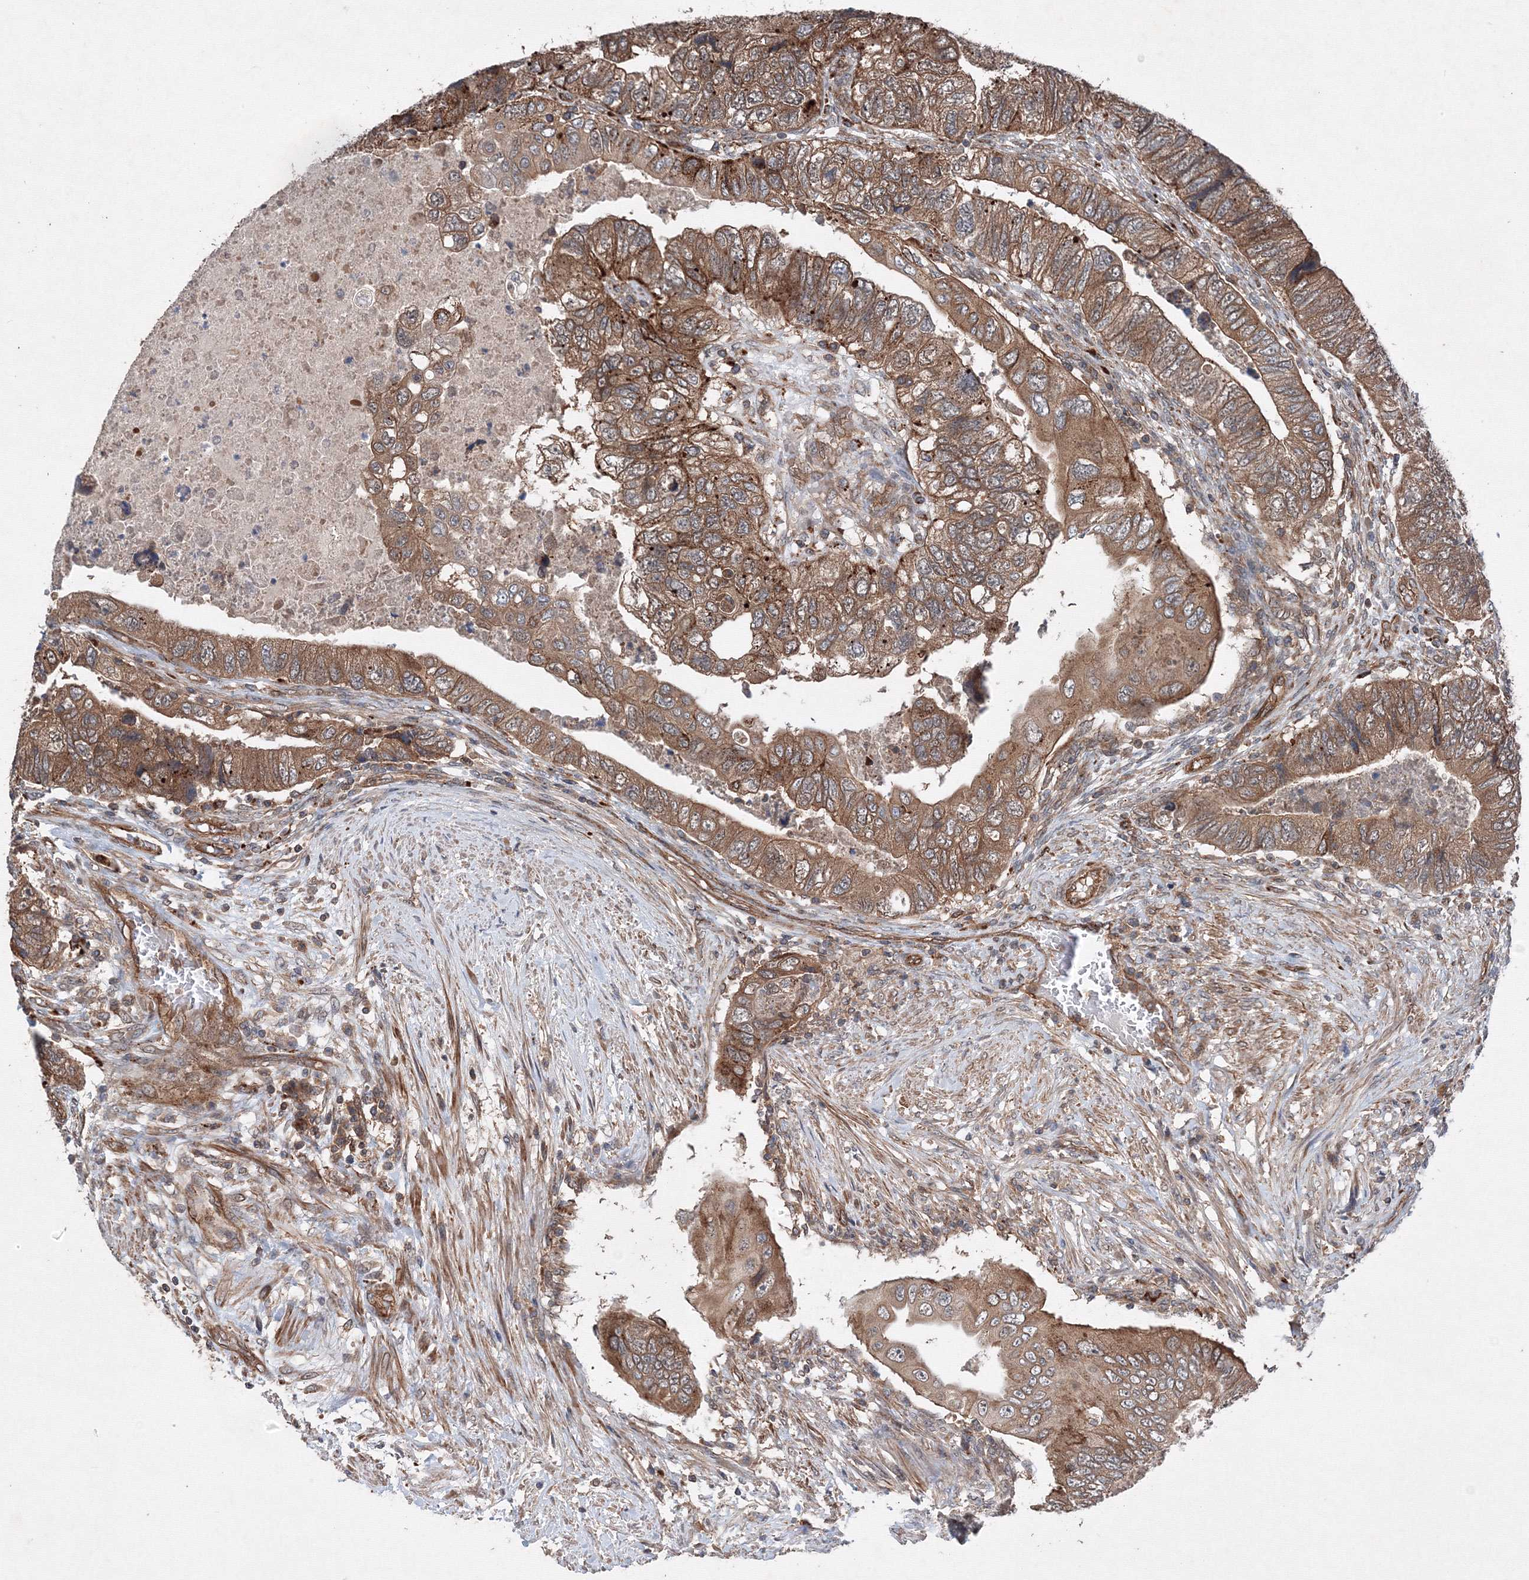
{"staining": {"intensity": "moderate", "quantity": ">75%", "location": "cytoplasmic/membranous"}, "tissue": "colorectal cancer", "cell_type": "Tumor cells", "image_type": "cancer", "snomed": [{"axis": "morphology", "description": "Adenocarcinoma, NOS"}, {"axis": "topography", "description": "Rectum"}], "caption": "Immunohistochemistry (IHC) image of neoplastic tissue: colorectal cancer stained using immunohistochemistry demonstrates medium levels of moderate protein expression localized specifically in the cytoplasmic/membranous of tumor cells, appearing as a cytoplasmic/membranous brown color.", "gene": "DCTD", "patient": {"sex": "male", "age": 63}}